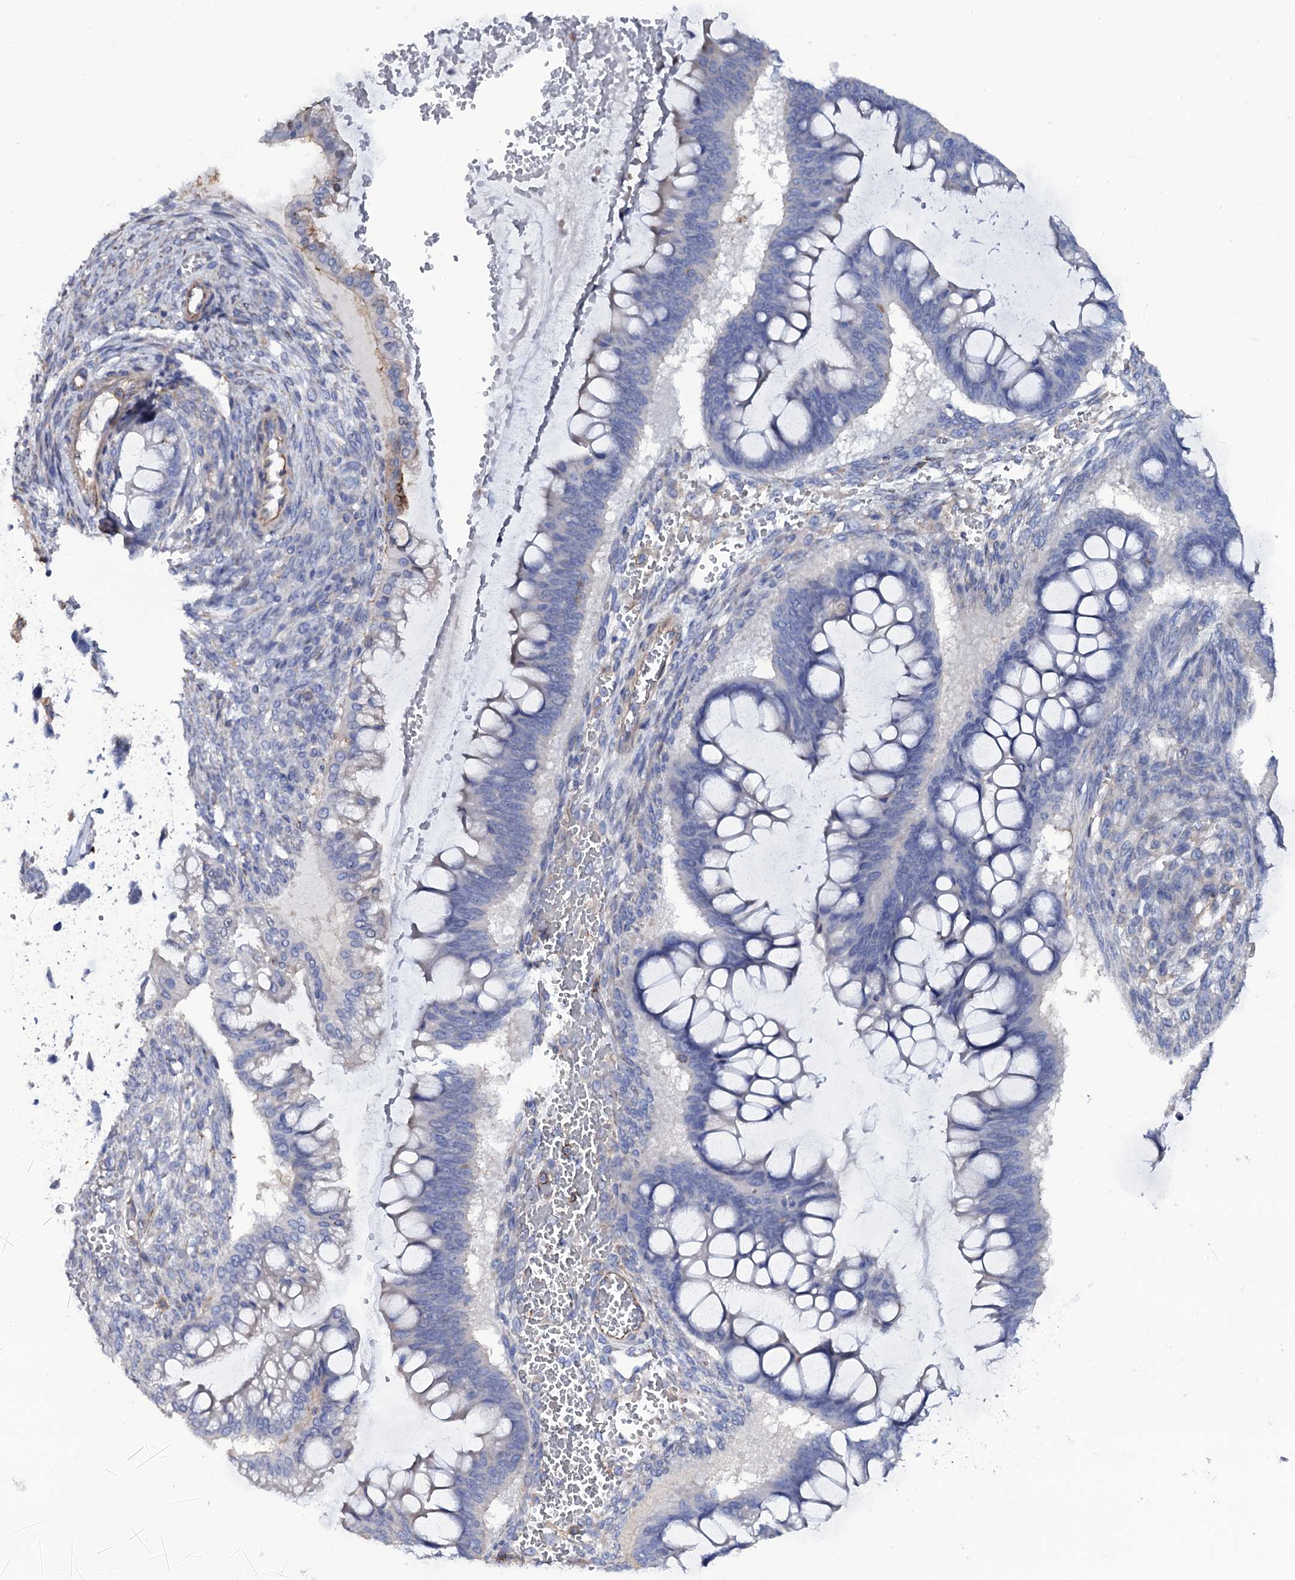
{"staining": {"intensity": "negative", "quantity": "none", "location": "none"}, "tissue": "ovarian cancer", "cell_type": "Tumor cells", "image_type": "cancer", "snomed": [{"axis": "morphology", "description": "Cystadenocarcinoma, mucinous, NOS"}, {"axis": "topography", "description": "Ovary"}], "caption": "DAB immunohistochemical staining of human ovarian cancer reveals no significant staining in tumor cells.", "gene": "TTC23", "patient": {"sex": "female", "age": 73}}